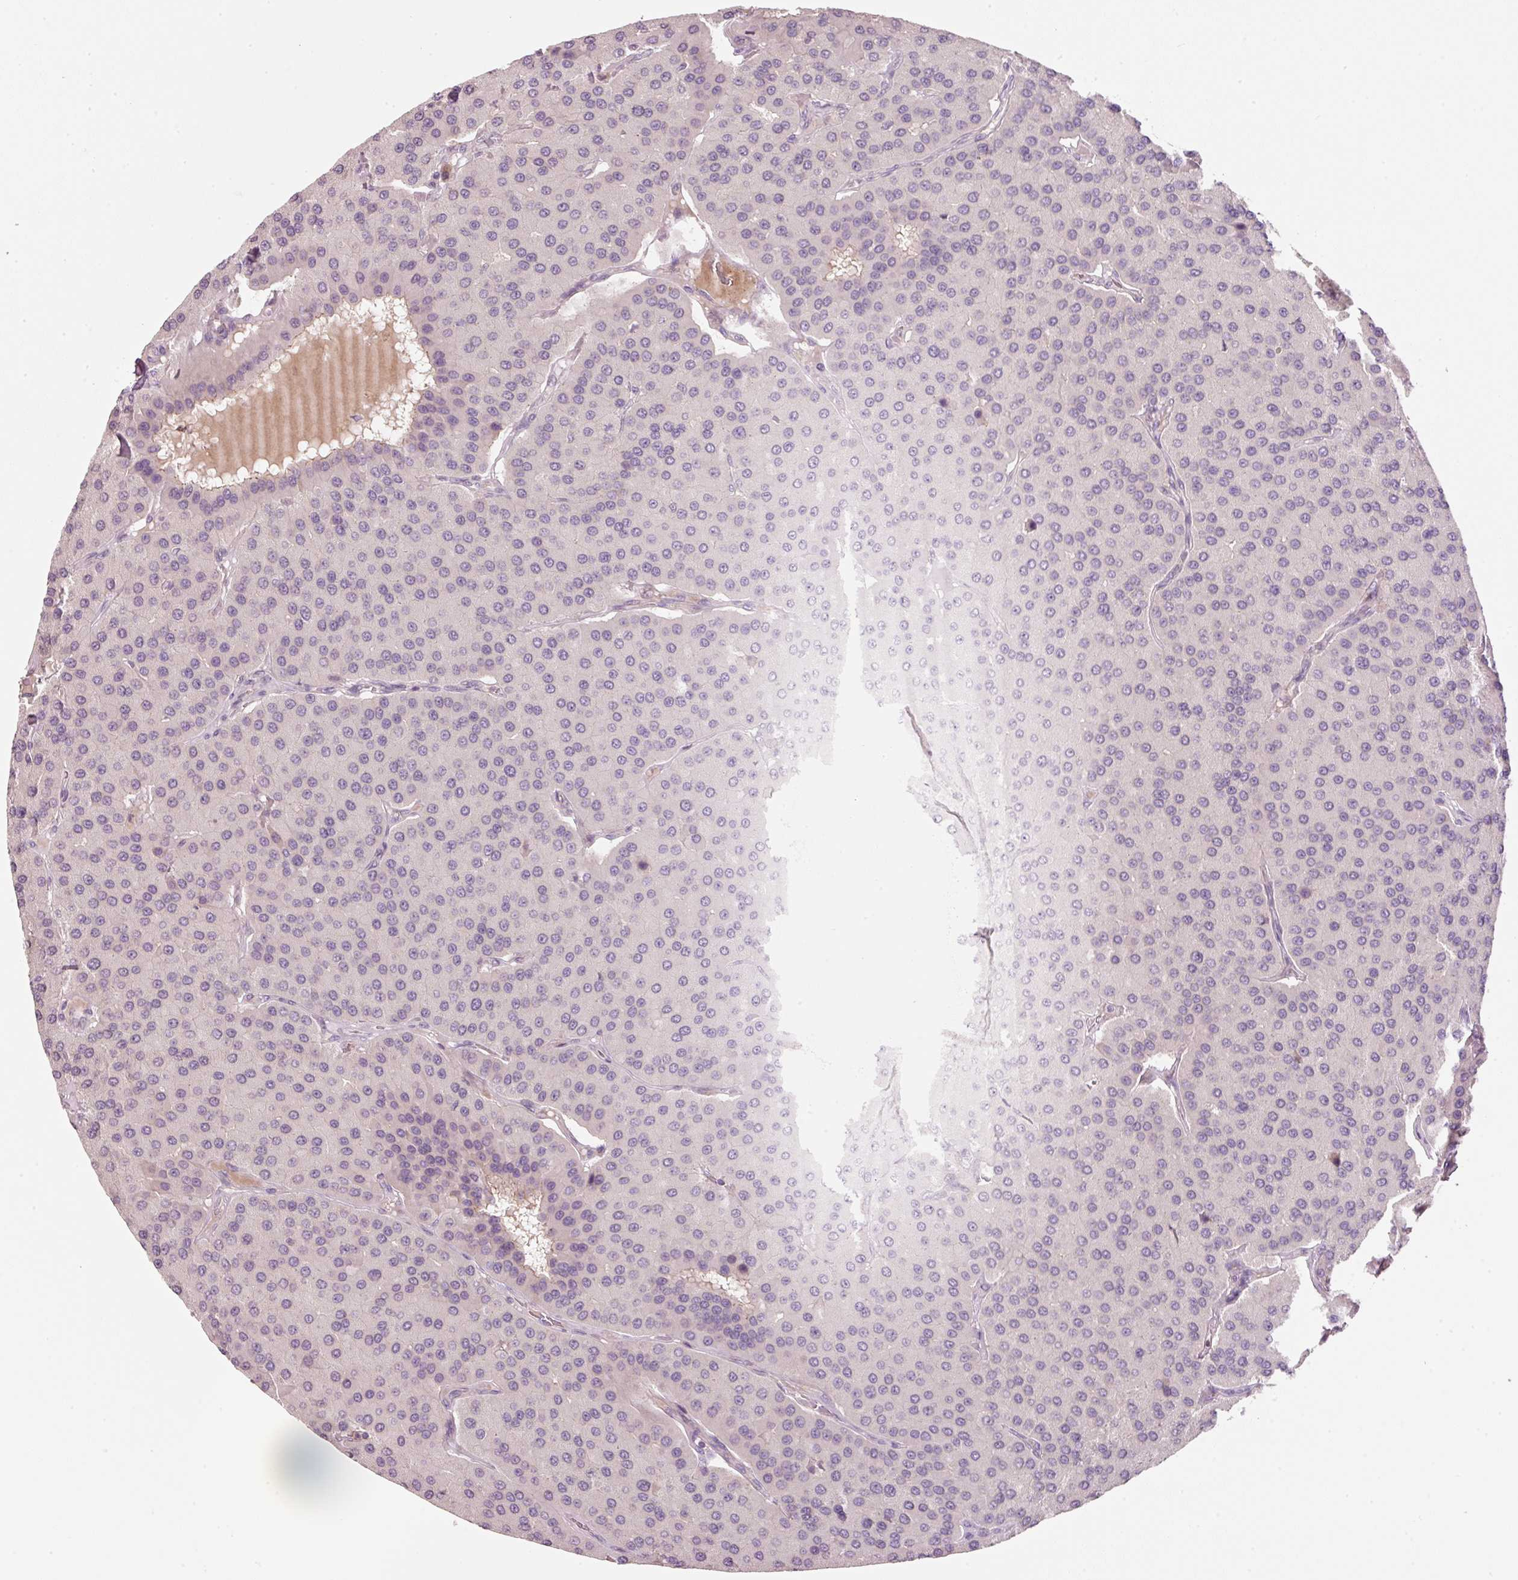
{"staining": {"intensity": "negative", "quantity": "none", "location": "none"}, "tissue": "parathyroid gland", "cell_type": "Glandular cells", "image_type": "normal", "snomed": [{"axis": "morphology", "description": "Normal tissue, NOS"}, {"axis": "morphology", "description": "Adenoma, NOS"}, {"axis": "topography", "description": "Parathyroid gland"}], "caption": "A high-resolution image shows immunohistochemistry (IHC) staining of unremarkable parathyroid gland, which displays no significant staining in glandular cells.", "gene": "TIRAP", "patient": {"sex": "female", "age": 86}}